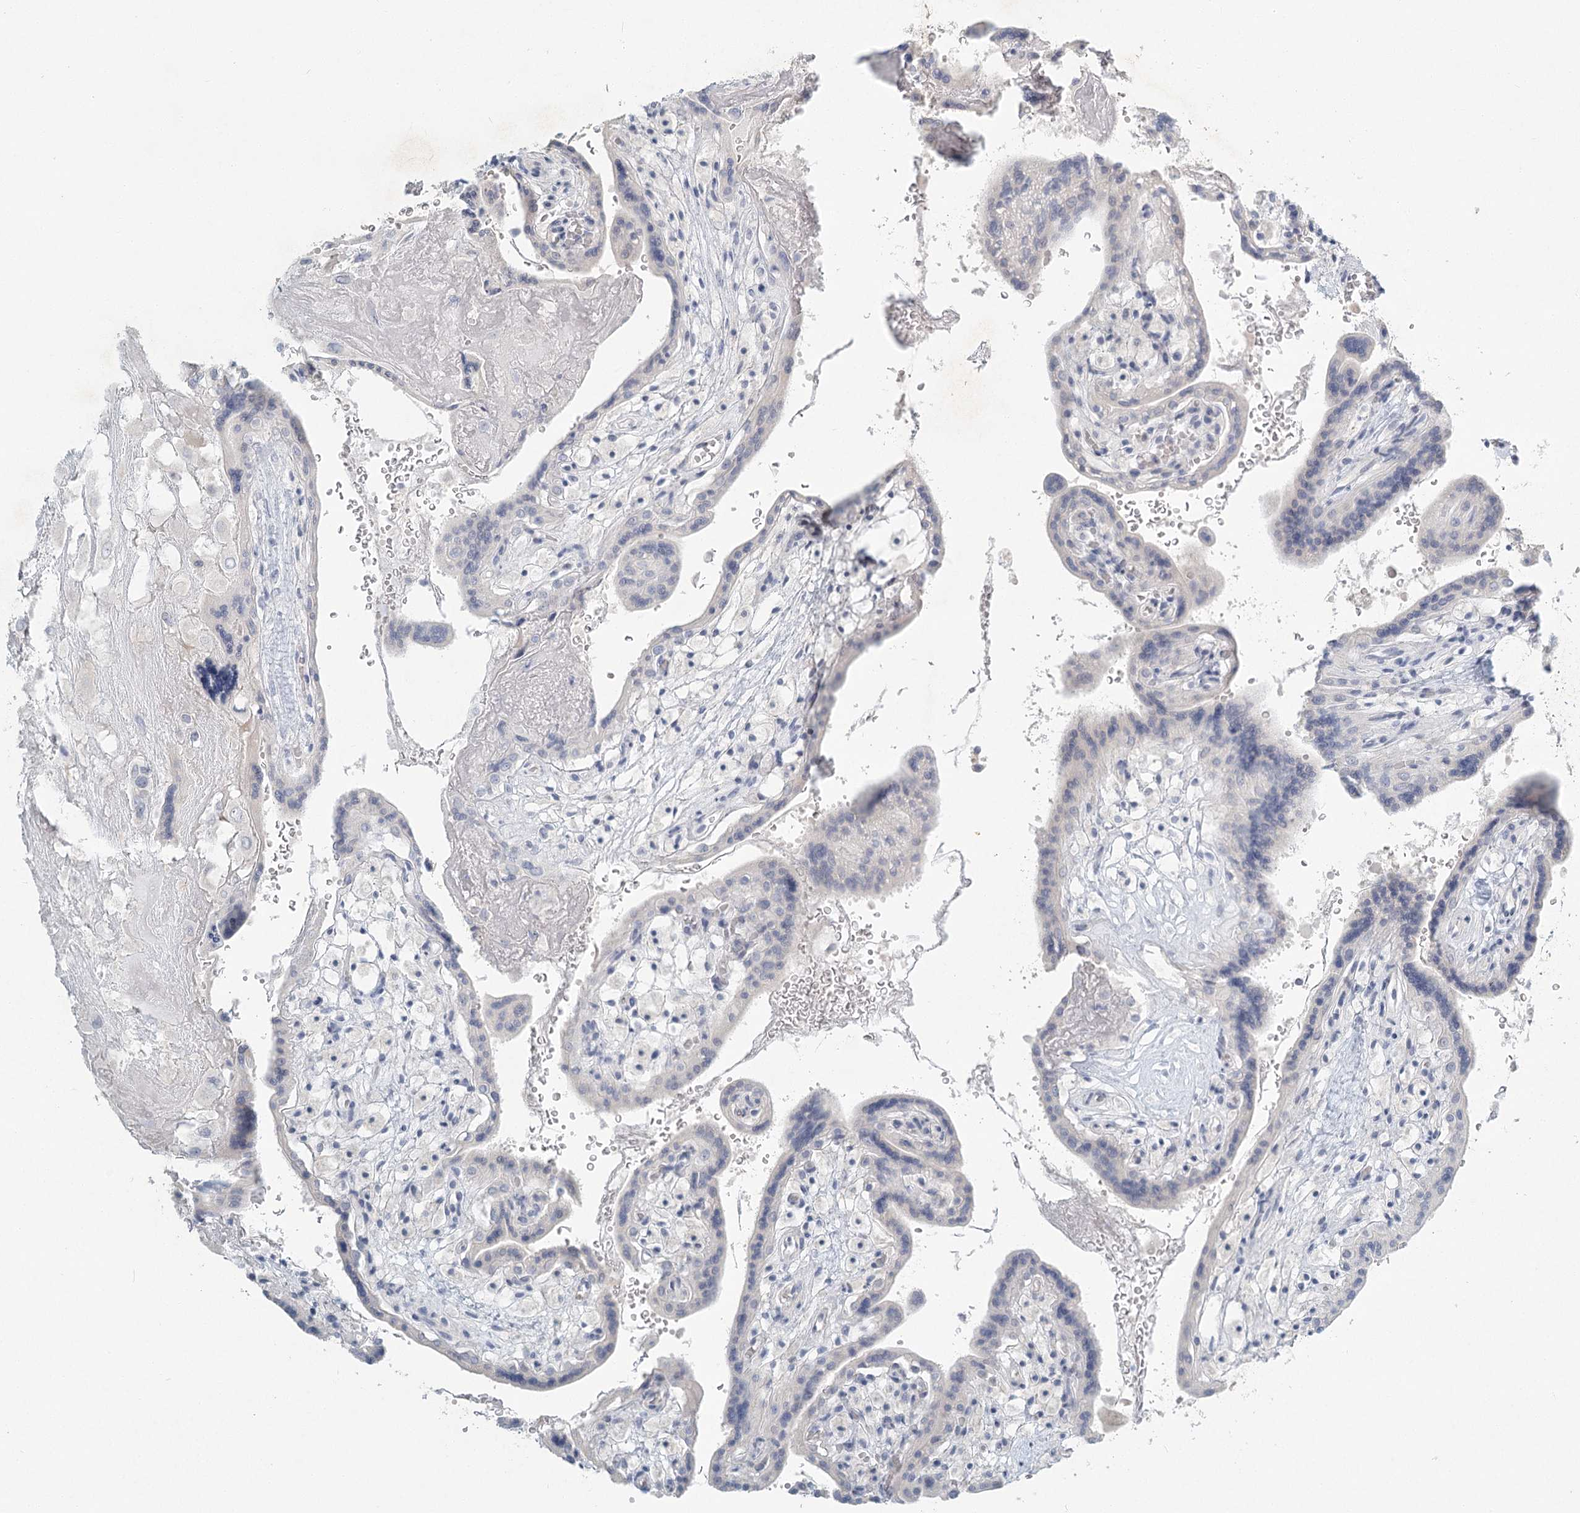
{"staining": {"intensity": "negative", "quantity": "none", "location": "none"}, "tissue": "placenta", "cell_type": "Trophoblastic cells", "image_type": "normal", "snomed": [{"axis": "morphology", "description": "Normal tissue, NOS"}, {"axis": "topography", "description": "Placenta"}], "caption": "Immunohistochemical staining of normal placenta demonstrates no significant staining in trophoblastic cells.", "gene": "LRP2BP", "patient": {"sex": "female", "age": 37}}